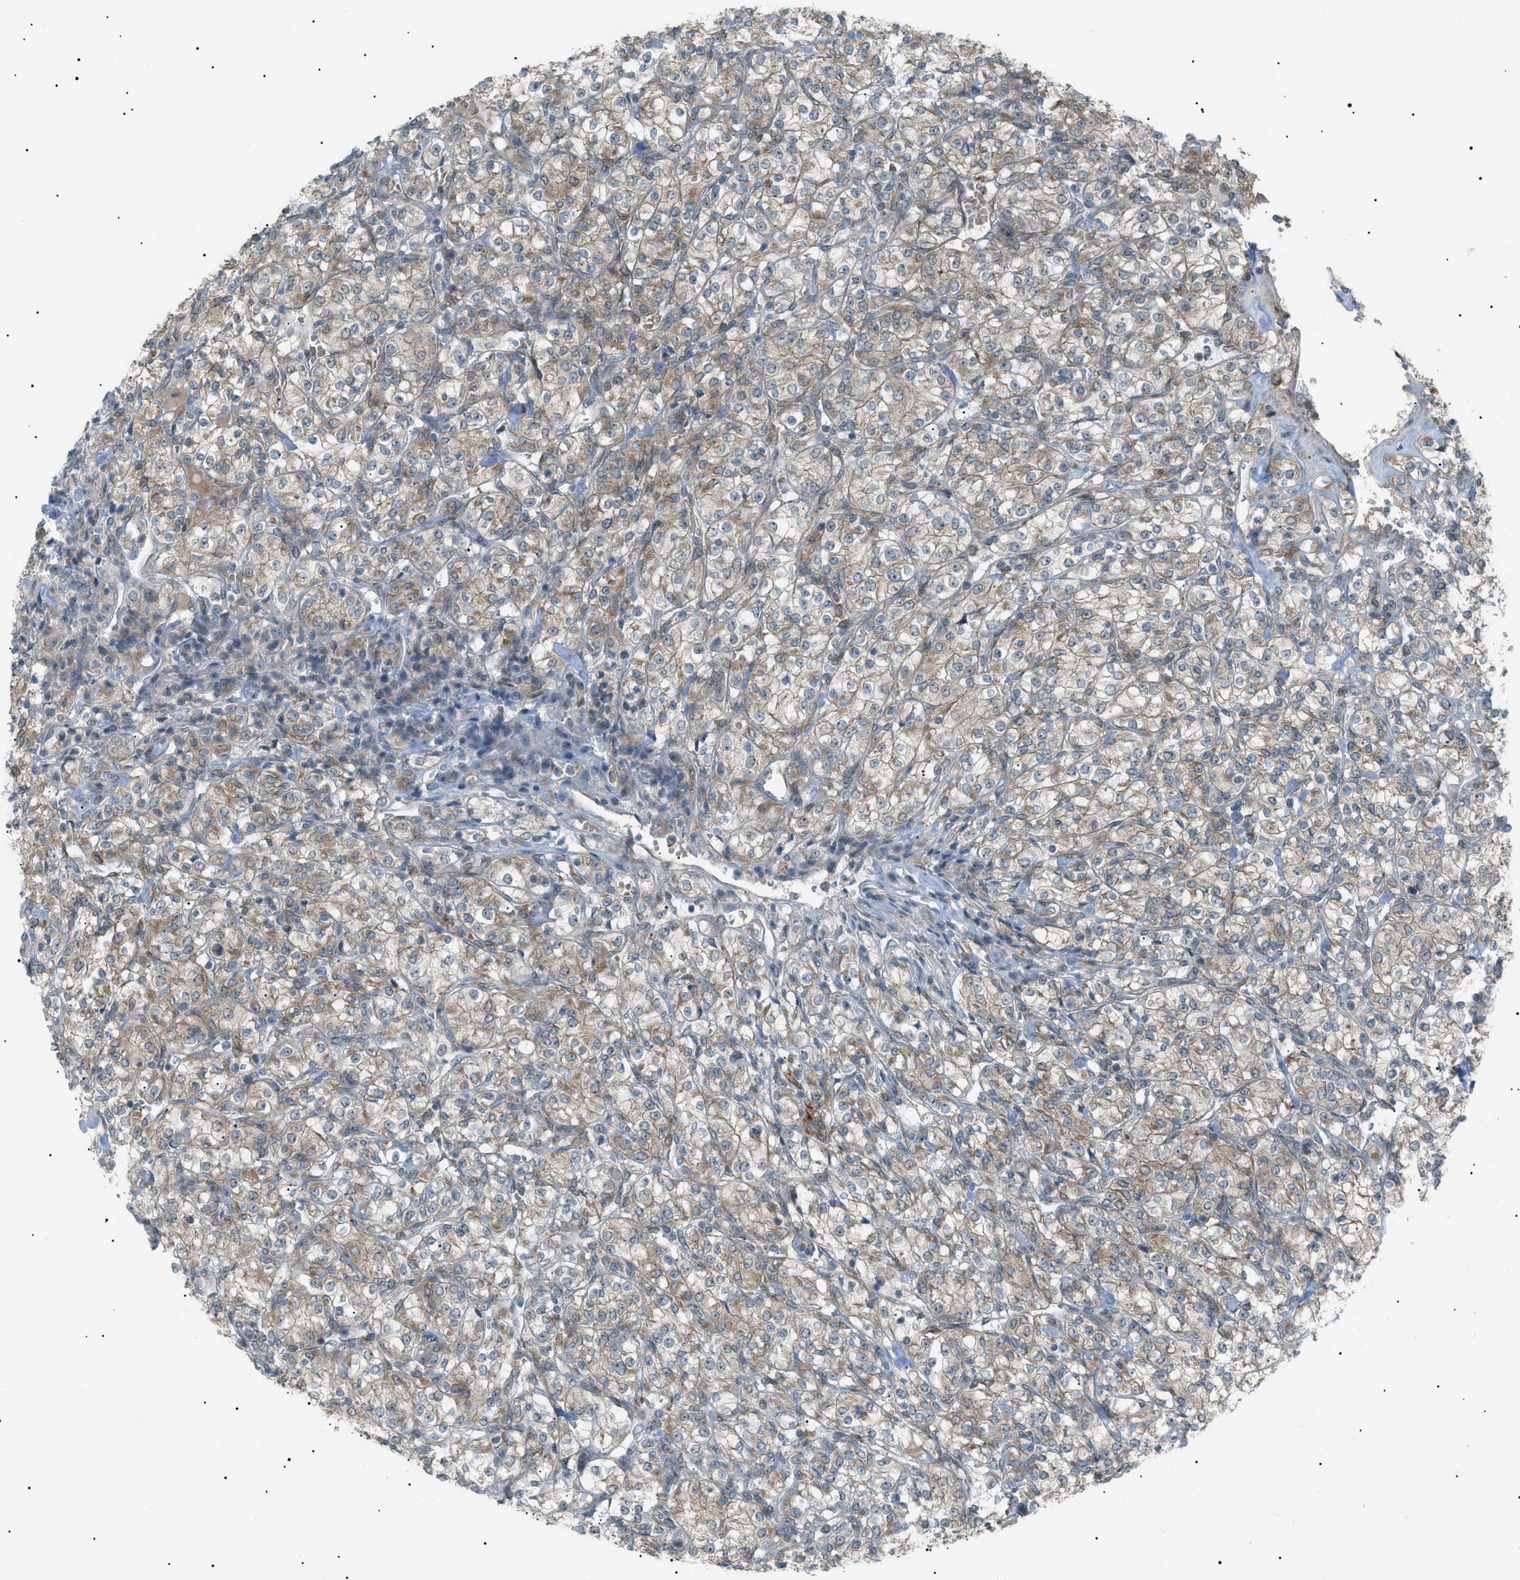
{"staining": {"intensity": "weak", "quantity": ">75%", "location": "cytoplasmic/membranous"}, "tissue": "renal cancer", "cell_type": "Tumor cells", "image_type": "cancer", "snomed": [{"axis": "morphology", "description": "Adenocarcinoma, NOS"}, {"axis": "topography", "description": "Kidney"}], "caption": "Immunohistochemical staining of human adenocarcinoma (renal) shows low levels of weak cytoplasmic/membranous expression in about >75% of tumor cells.", "gene": "LPIN2", "patient": {"sex": "male", "age": 77}}